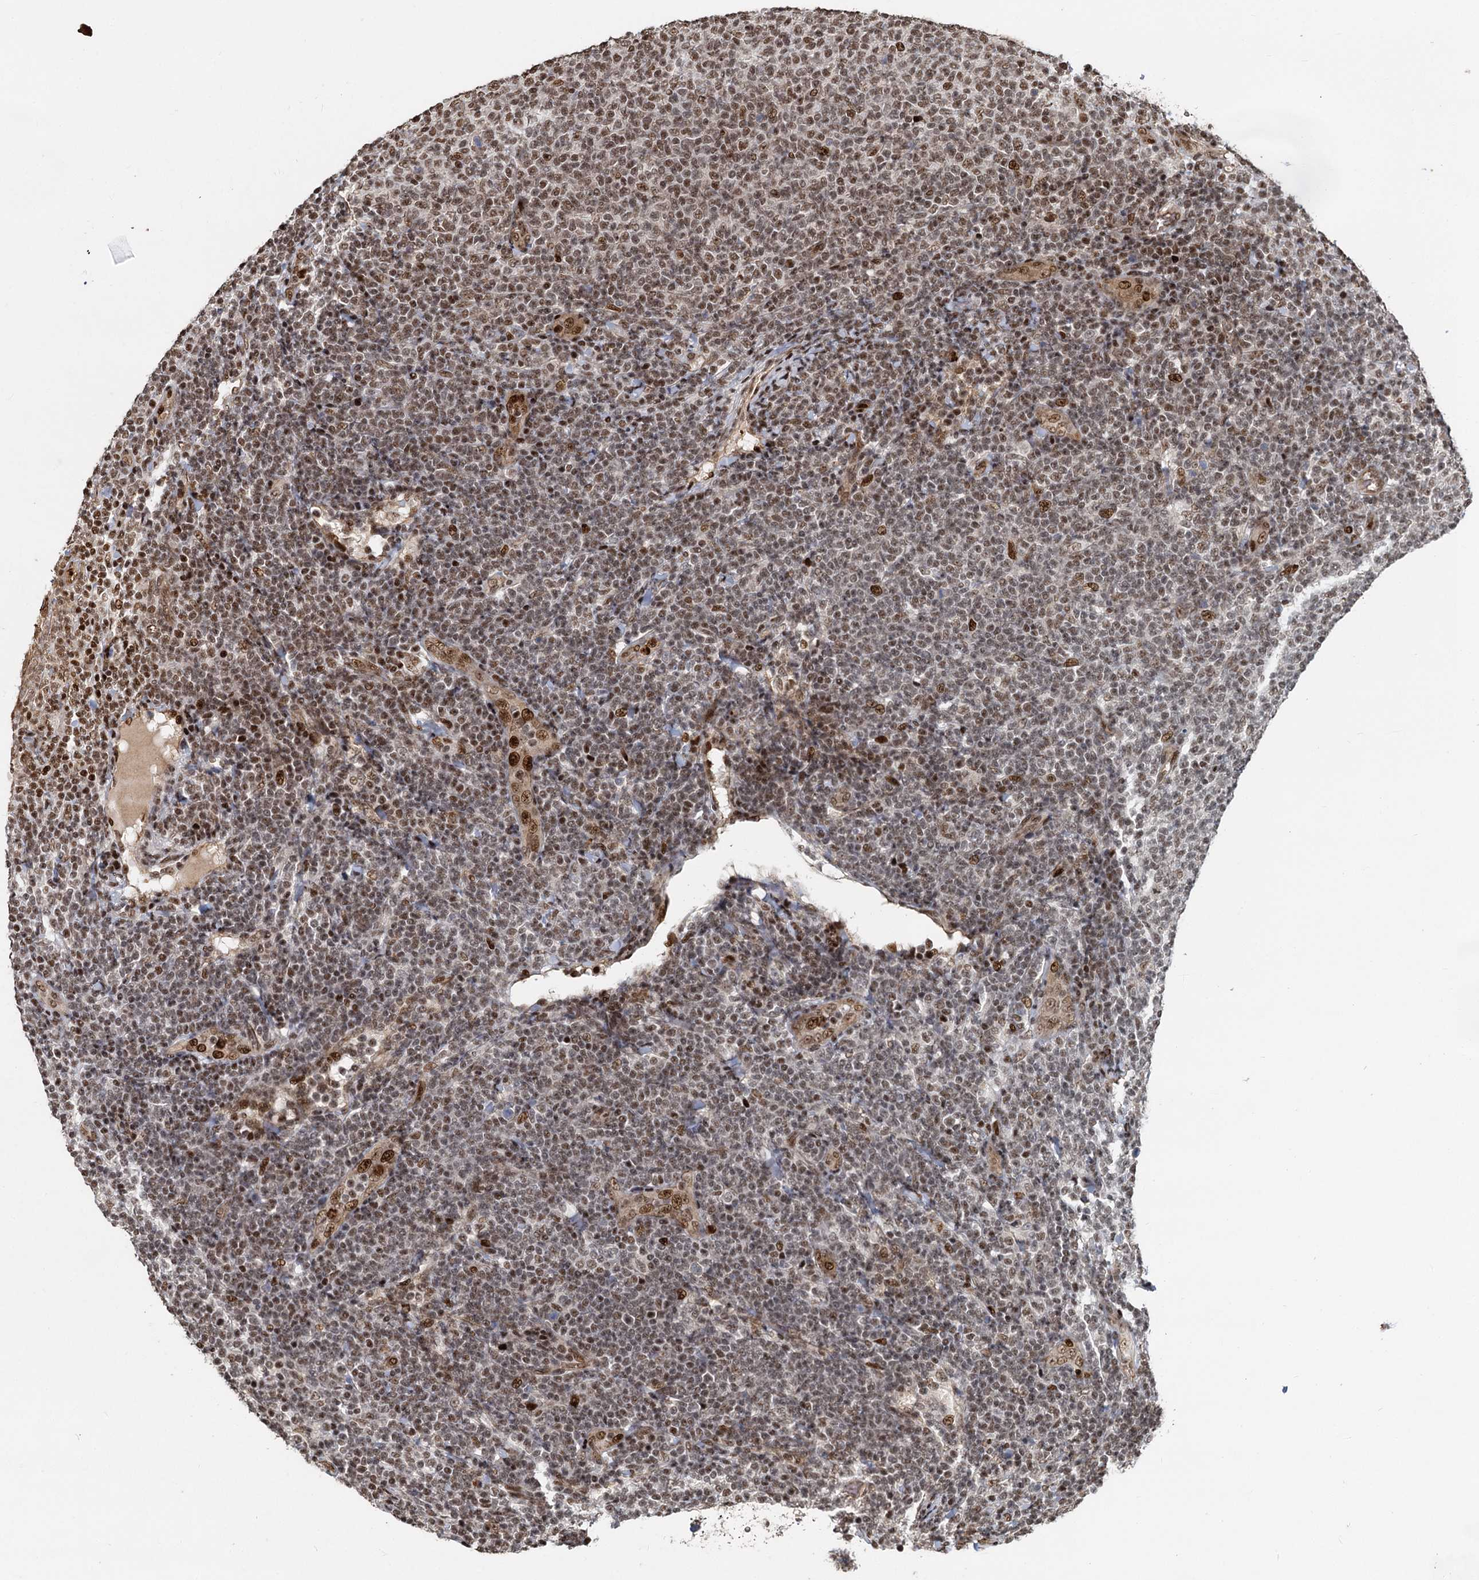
{"staining": {"intensity": "moderate", "quantity": ">75%", "location": "nuclear"}, "tissue": "lymphoma", "cell_type": "Tumor cells", "image_type": "cancer", "snomed": [{"axis": "morphology", "description": "Malignant lymphoma, non-Hodgkin's type, Low grade"}, {"axis": "topography", "description": "Lymph node"}], "caption": "An IHC micrograph of neoplastic tissue is shown. Protein staining in brown shows moderate nuclear positivity in malignant lymphoma, non-Hodgkin's type (low-grade) within tumor cells.", "gene": "ANKRD49", "patient": {"sex": "male", "age": 66}}